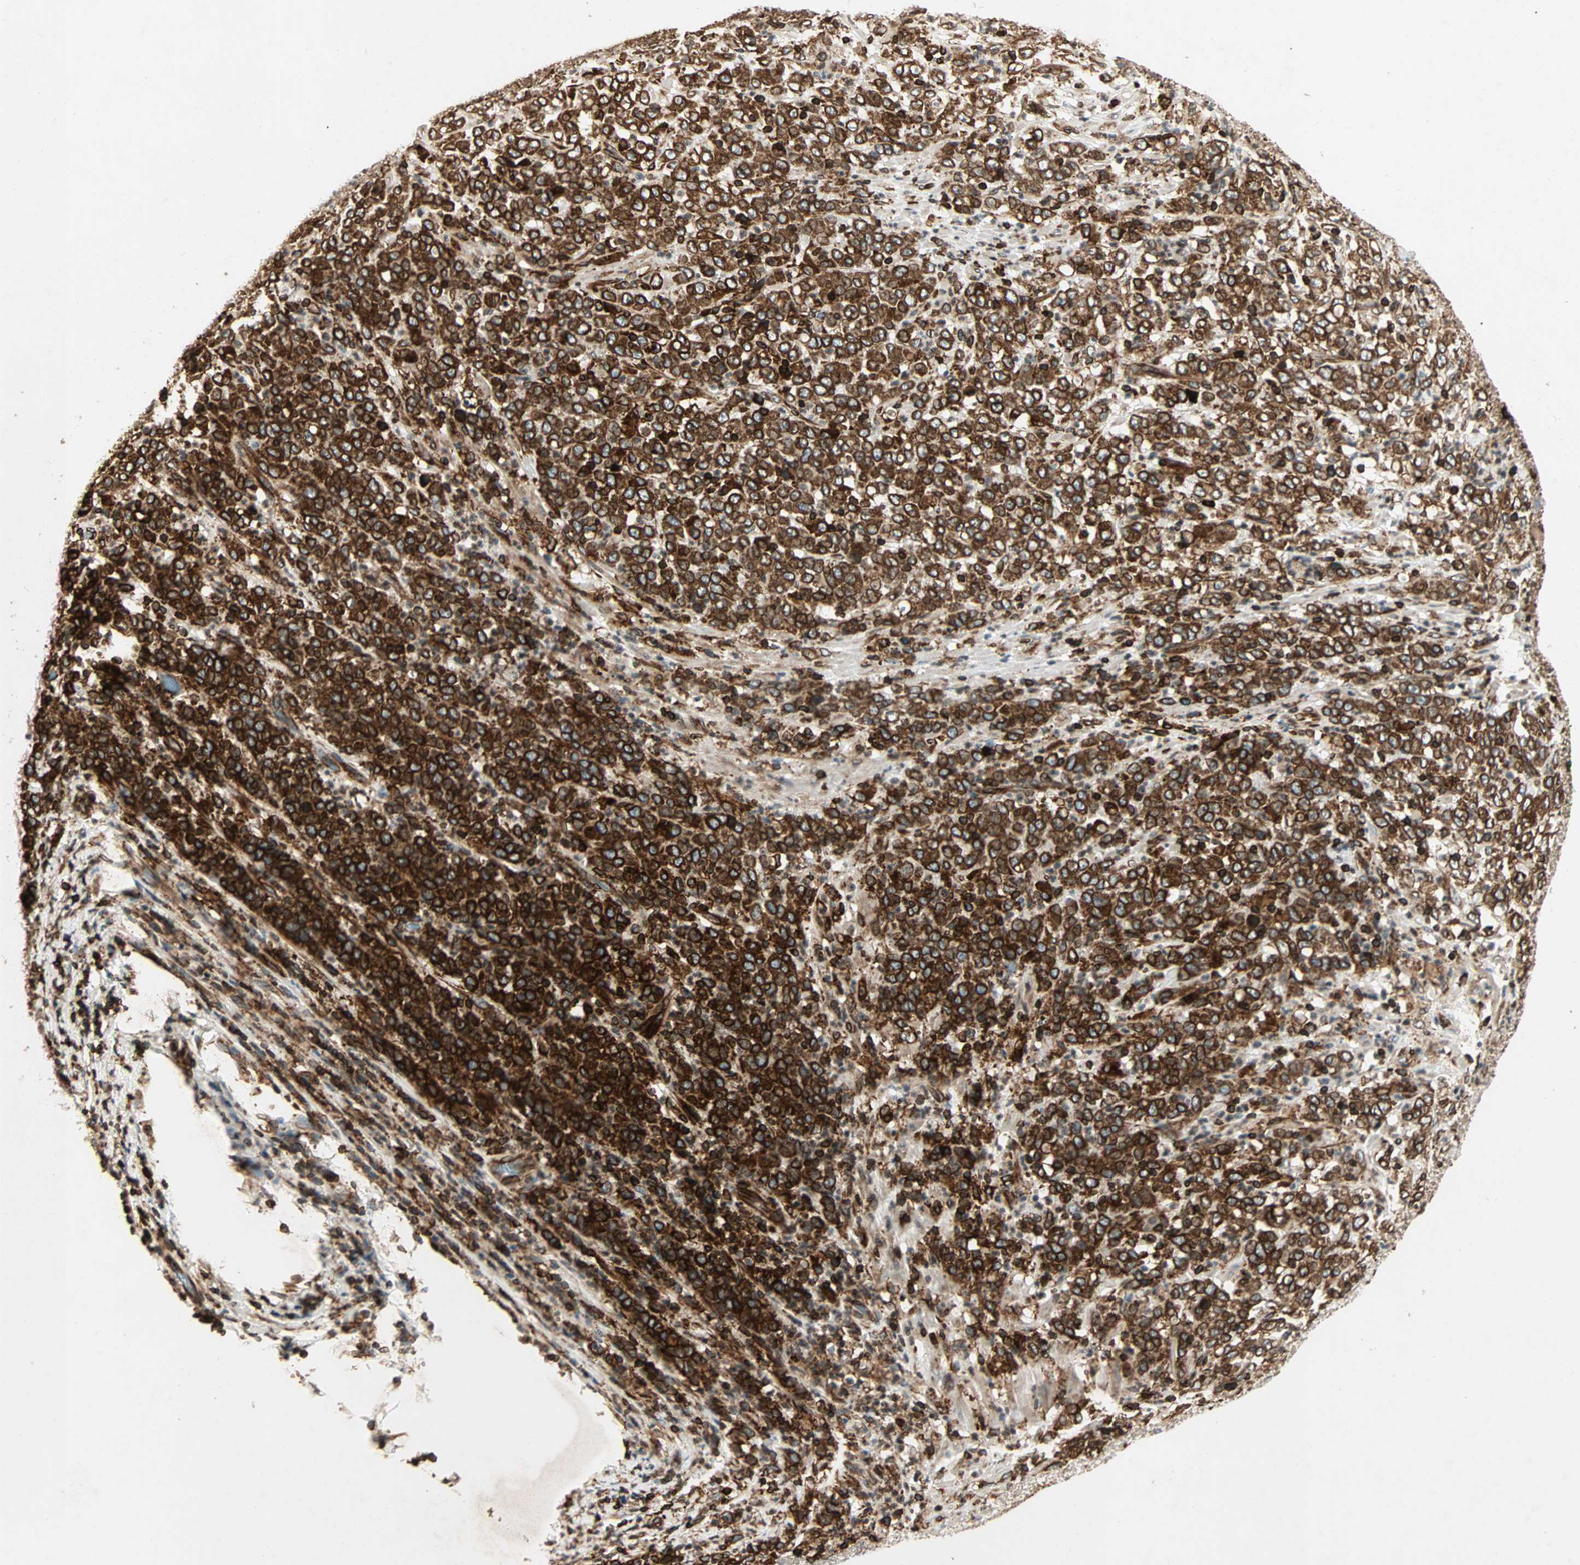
{"staining": {"intensity": "strong", "quantity": ">75%", "location": "cytoplasmic/membranous"}, "tissue": "stomach cancer", "cell_type": "Tumor cells", "image_type": "cancer", "snomed": [{"axis": "morphology", "description": "Adenocarcinoma, NOS"}, {"axis": "topography", "description": "Stomach, lower"}], "caption": "Protein analysis of stomach cancer tissue shows strong cytoplasmic/membranous staining in about >75% of tumor cells. The staining was performed using DAB (3,3'-diaminobenzidine) to visualize the protein expression in brown, while the nuclei were stained in blue with hematoxylin (Magnification: 20x).", "gene": "TAPBP", "patient": {"sex": "female", "age": 71}}